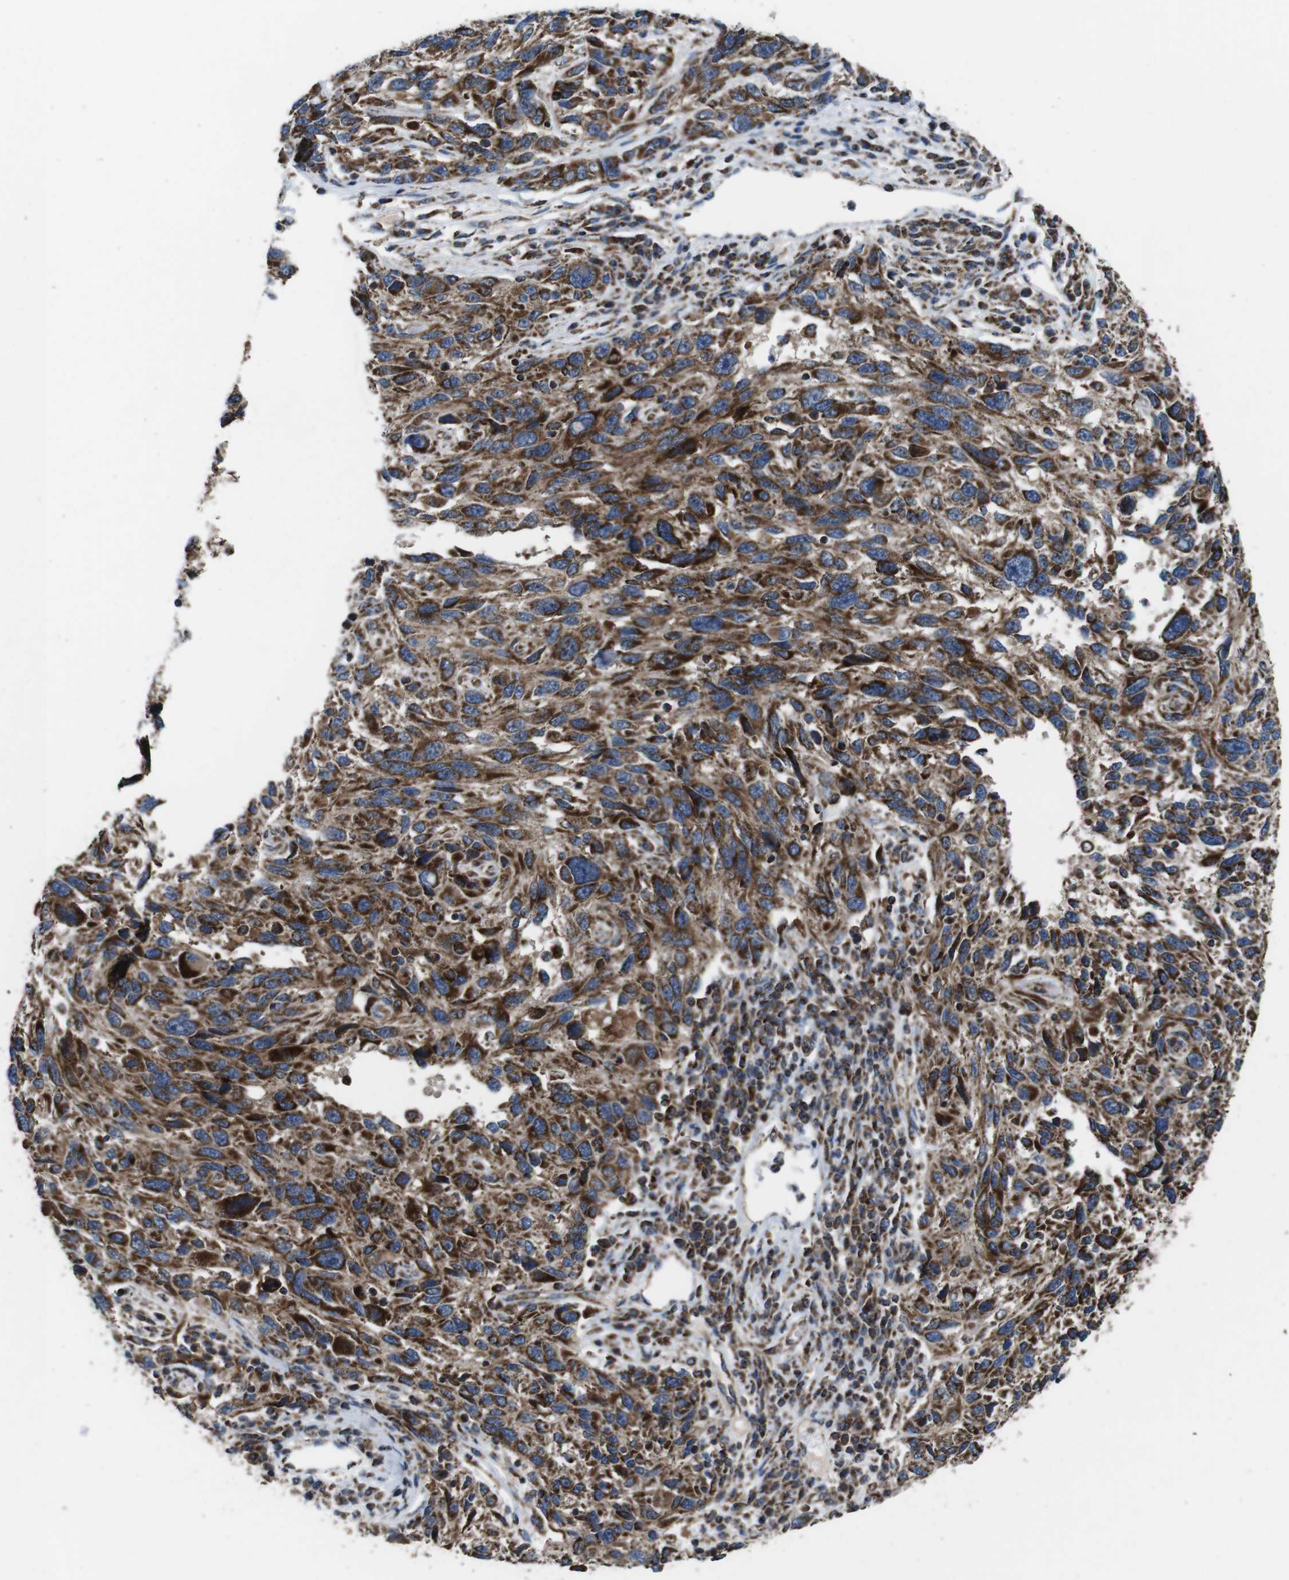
{"staining": {"intensity": "moderate", "quantity": ">75%", "location": "cytoplasmic/membranous"}, "tissue": "melanoma", "cell_type": "Tumor cells", "image_type": "cancer", "snomed": [{"axis": "morphology", "description": "Malignant melanoma, NOS"}, {"axis": "topography", "description": "Skin"}], "caption": "Protein staining of malignant melanoma tissue displays moderate cytoplasmic/membranous positivity in approximately >75% of tumor cells.", "gene": "HK1", "patient": {"sex": "male", "age": 53}}